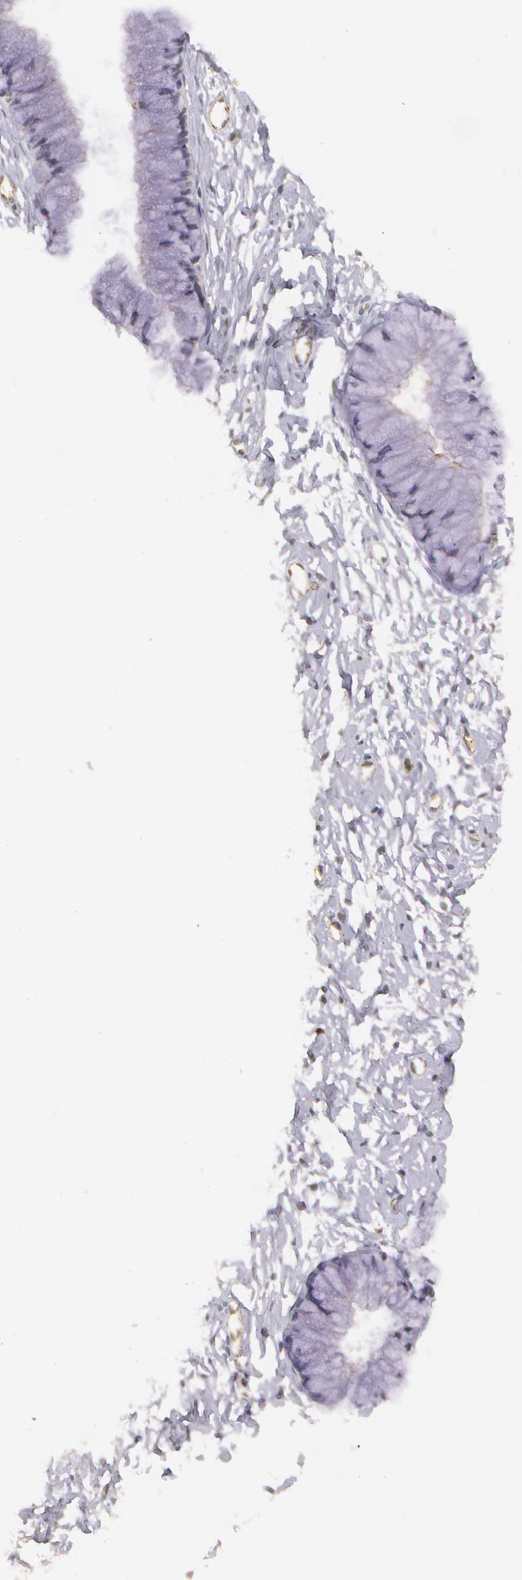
{"staining": {"intensity": "weak", "quantity": "25%-75%", "location": "cytoplasmic/membranous"}, "tissue": "cervix", "cell_type": "Glandular cells", "image_type": "normal", "snomed": [{"axis": "morphology", "description": "Normal tissue, NOS"}, {"axis": "topography", "description": "Cervix"}], "caption": "An image of cervix stained for a protein displays weak cytoplasmic/membranous brown staining in glandular cells. (Brightfield microscopy of DAB IHC at high magnification).", "gene": "PTS", "patient": {"sex": "female", "age": 46}}